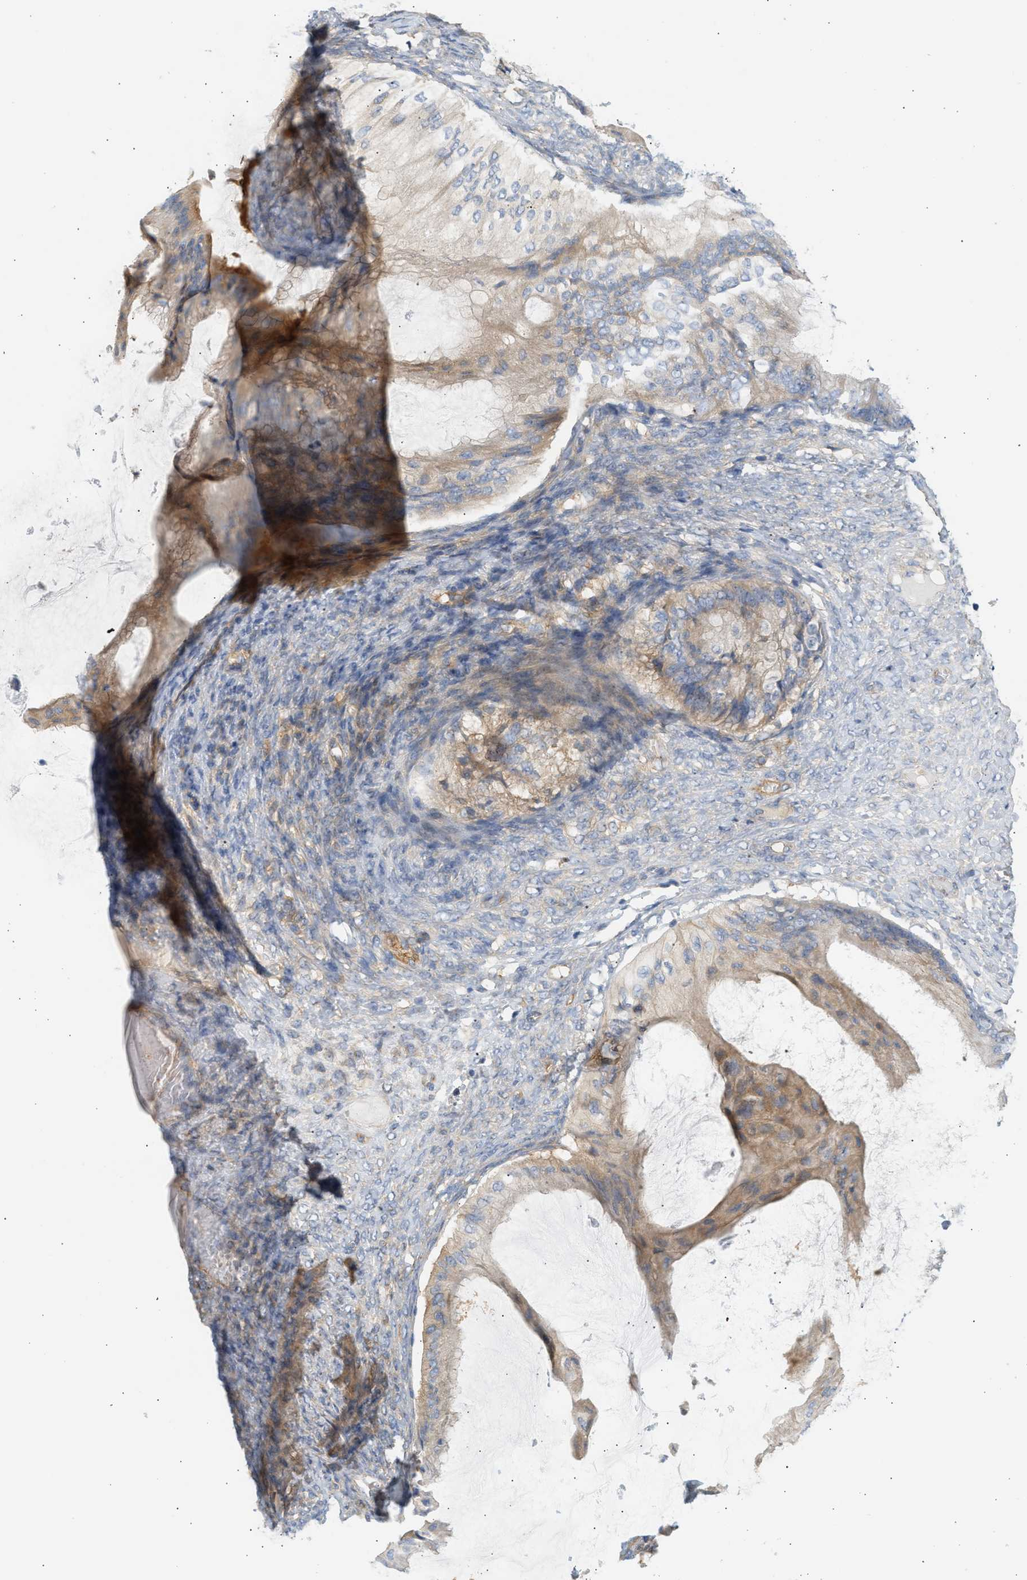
{"staining": {"intensity": "moderate", "quantity": ">75%", "location": "cytoplasmic/membranous"}, "tissue": "ovarian cancer", "cell_type": "Tumor cells", "image_type": "cancer", "snomed": [{"axis": "morphology", "description": "Cystadenocarcinoma, mucinous, NOS"}, {"axis": "topography", "description": "Ovary"}], "caption": "DAB immunohistochemical staining of ovarian mucinous cystadenocarcinoma exhibits moderate cytoplasmic/membranous protein positivity in approximately >75% of tumor cells.", "gene": "PAFAH1B1", "patient": {"sex": "female", "age": 61}}